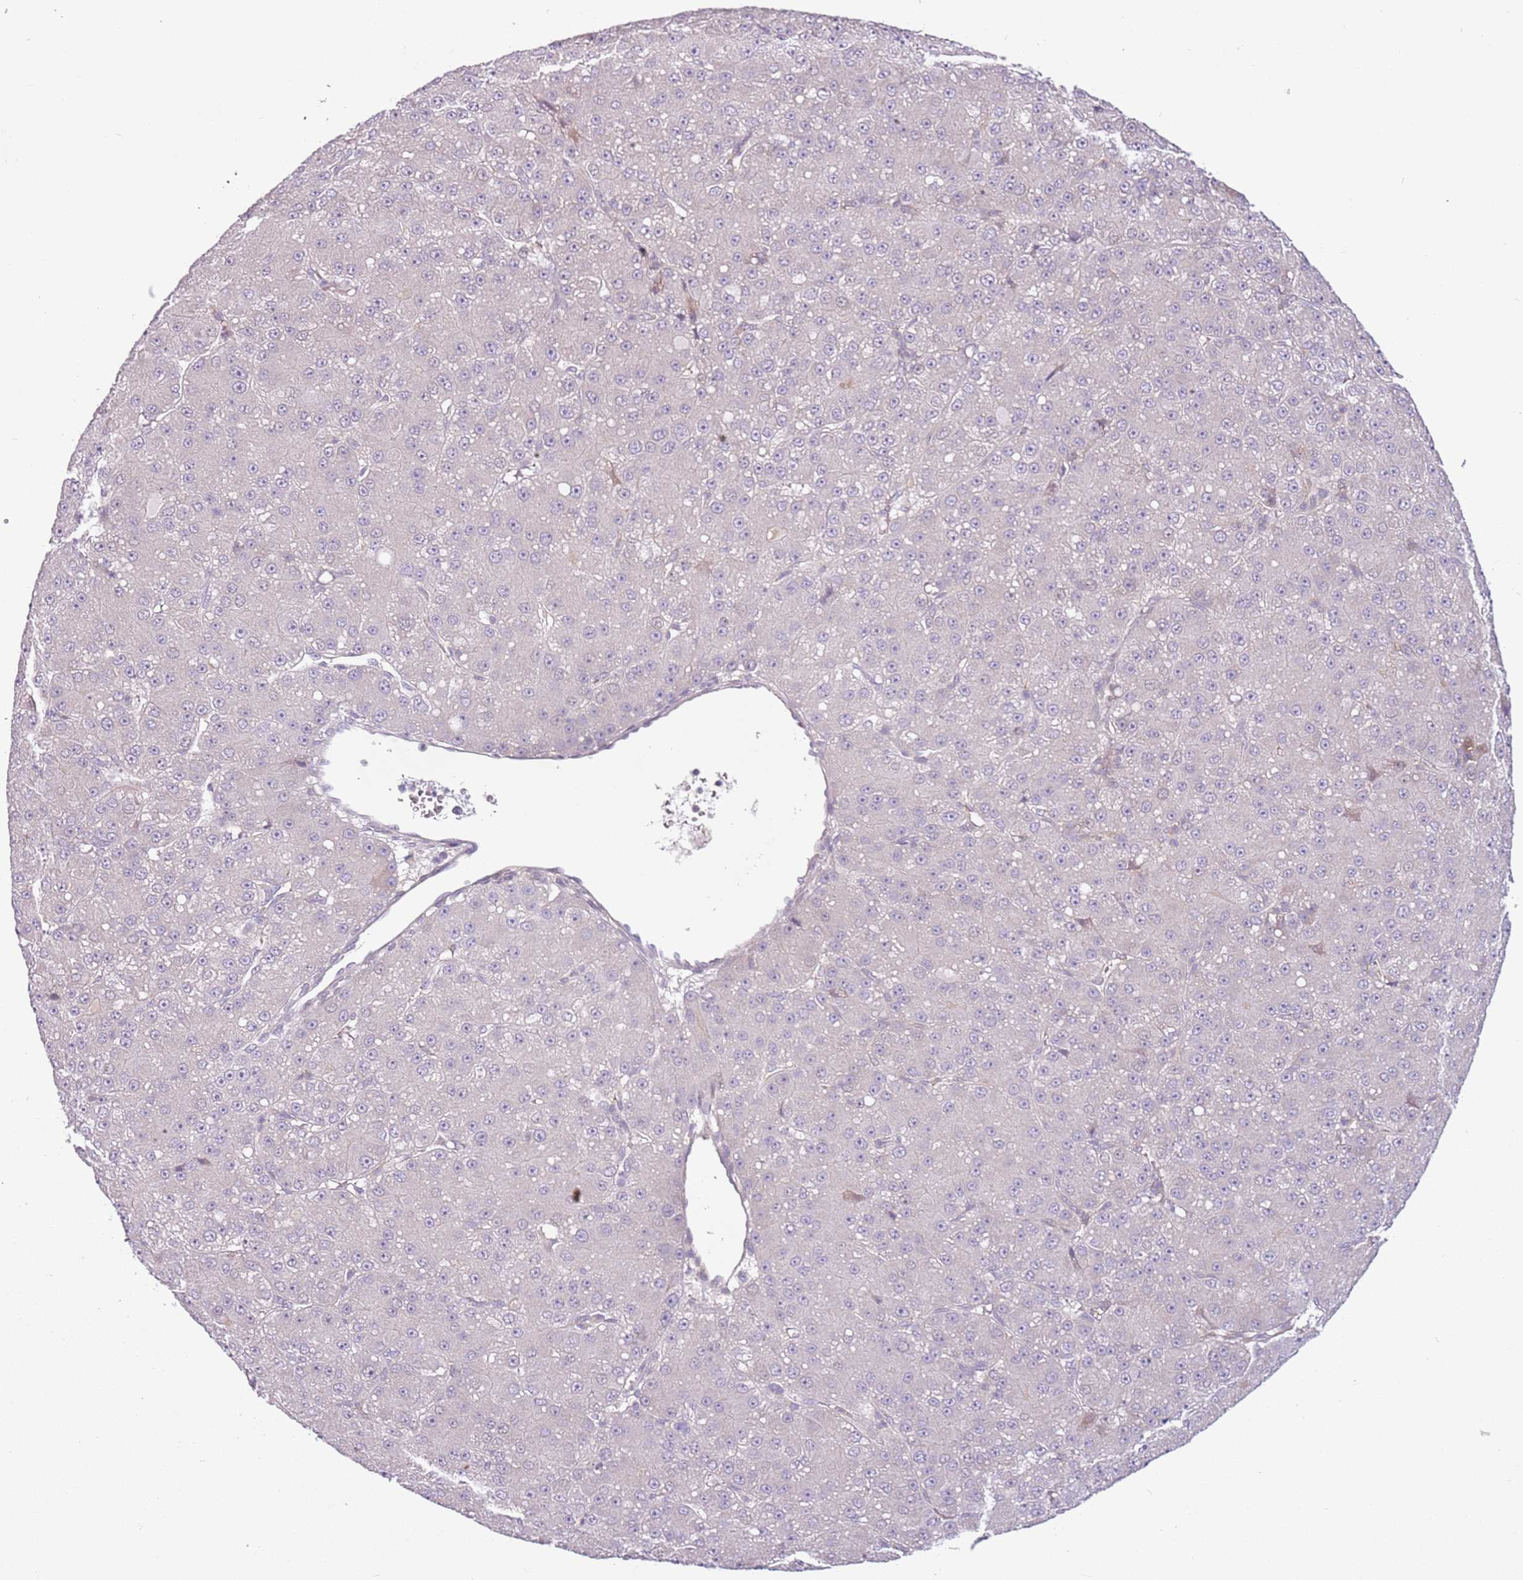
{"staining": {"intensity": "negative", "quantity": "none", "location": "none"}, "tissue": "liver cancer", "cell_type": "Tumor cells", "image_type": "cancer", "snomed": [{"axis": "morphology", "description": "Carcinoma, Hepatocellular, NOS"}, {"axis": "topography", "description": "Liver"}], "caption": "Protein analysis of liver cancer reveals no significant expression in tumor cells.", "gene": "DEFB116", "patient": {"sex": "male", "age": 67}}